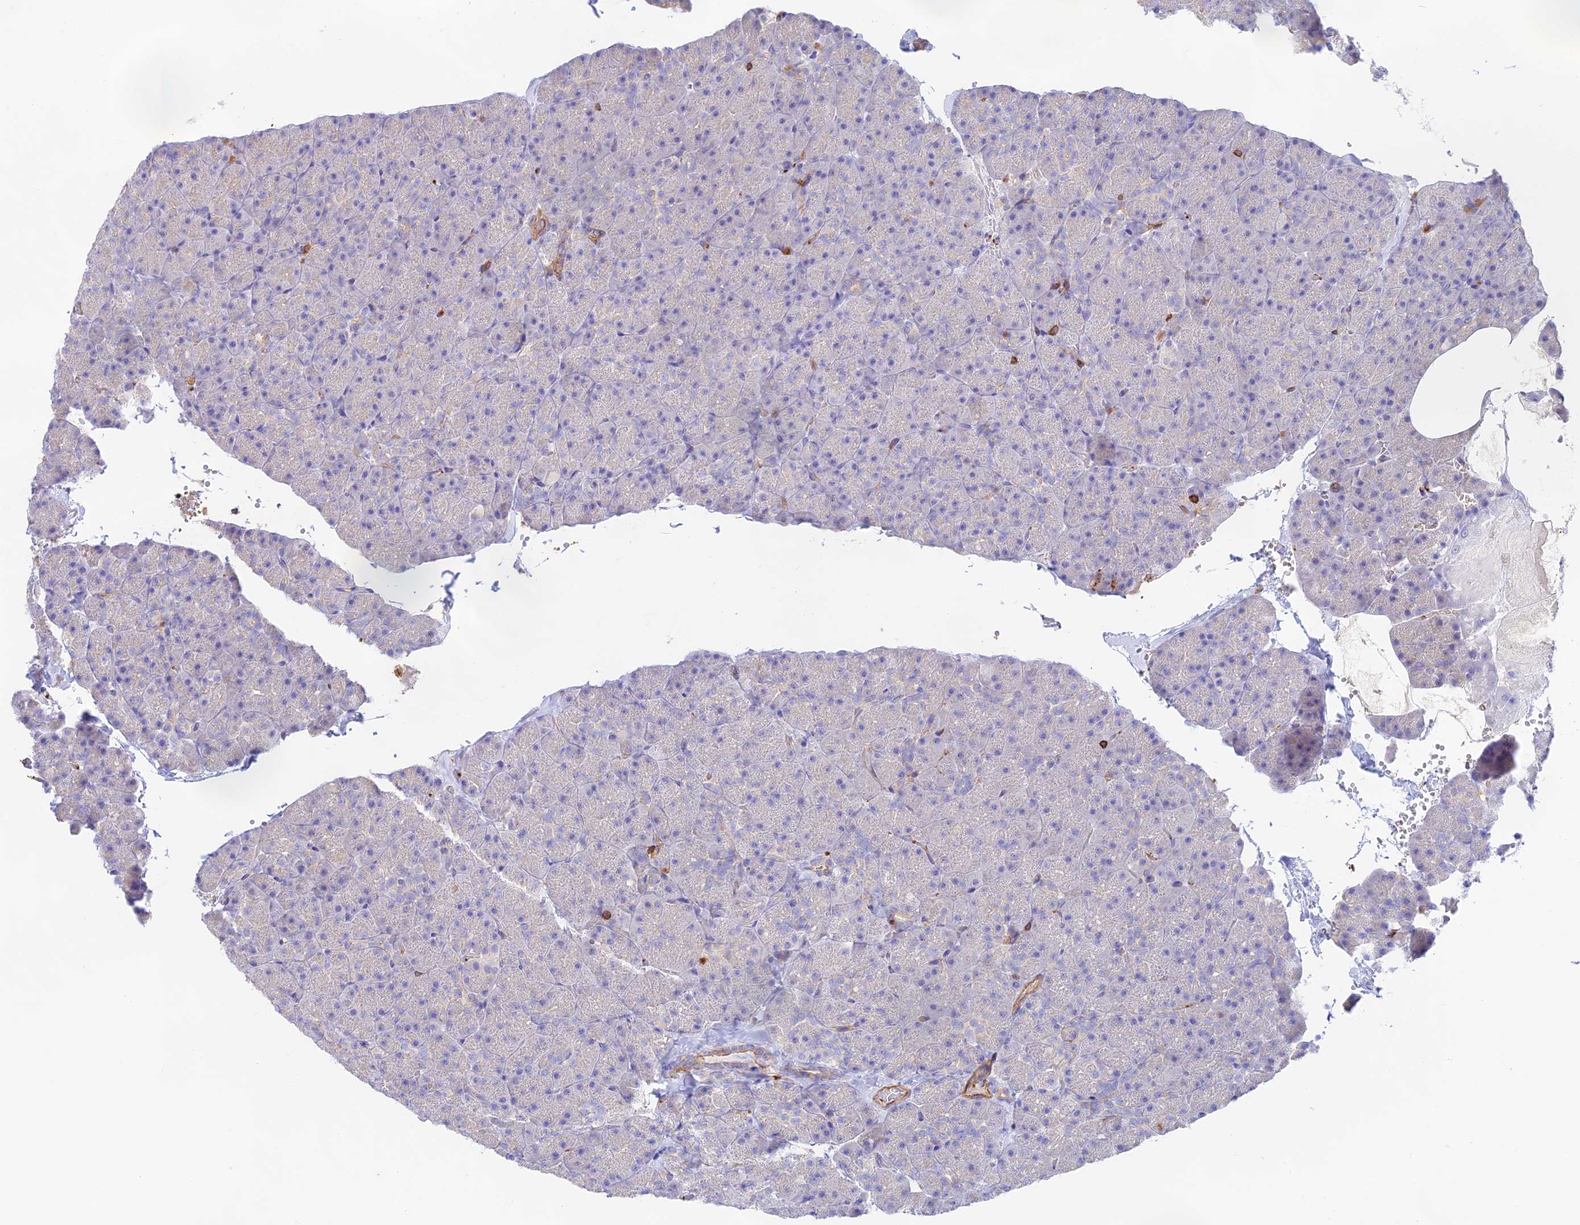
{"staining": {"intensity": "moderate", "quantity": "<25%", "location": "cytoplasmic/membranous"}, "tissue": "pancreas", "cell_type": "Exocrine glandular cells", "image_type": "normal", "snomed": [{"axis": "morphology", "description": "Normal tissue, NOS"}, {"axis": "topography", "description": "Pancreas"}], "caption": "This photomicrograph displays immunohistochemistry (IHC) staining of normal pancreas, with low moderate cytoplasmic/membranous staining in about <25% of exocrine glandular cells.", "gene": "DENND1C", "patient": {"sex": "male", "age": 36}}